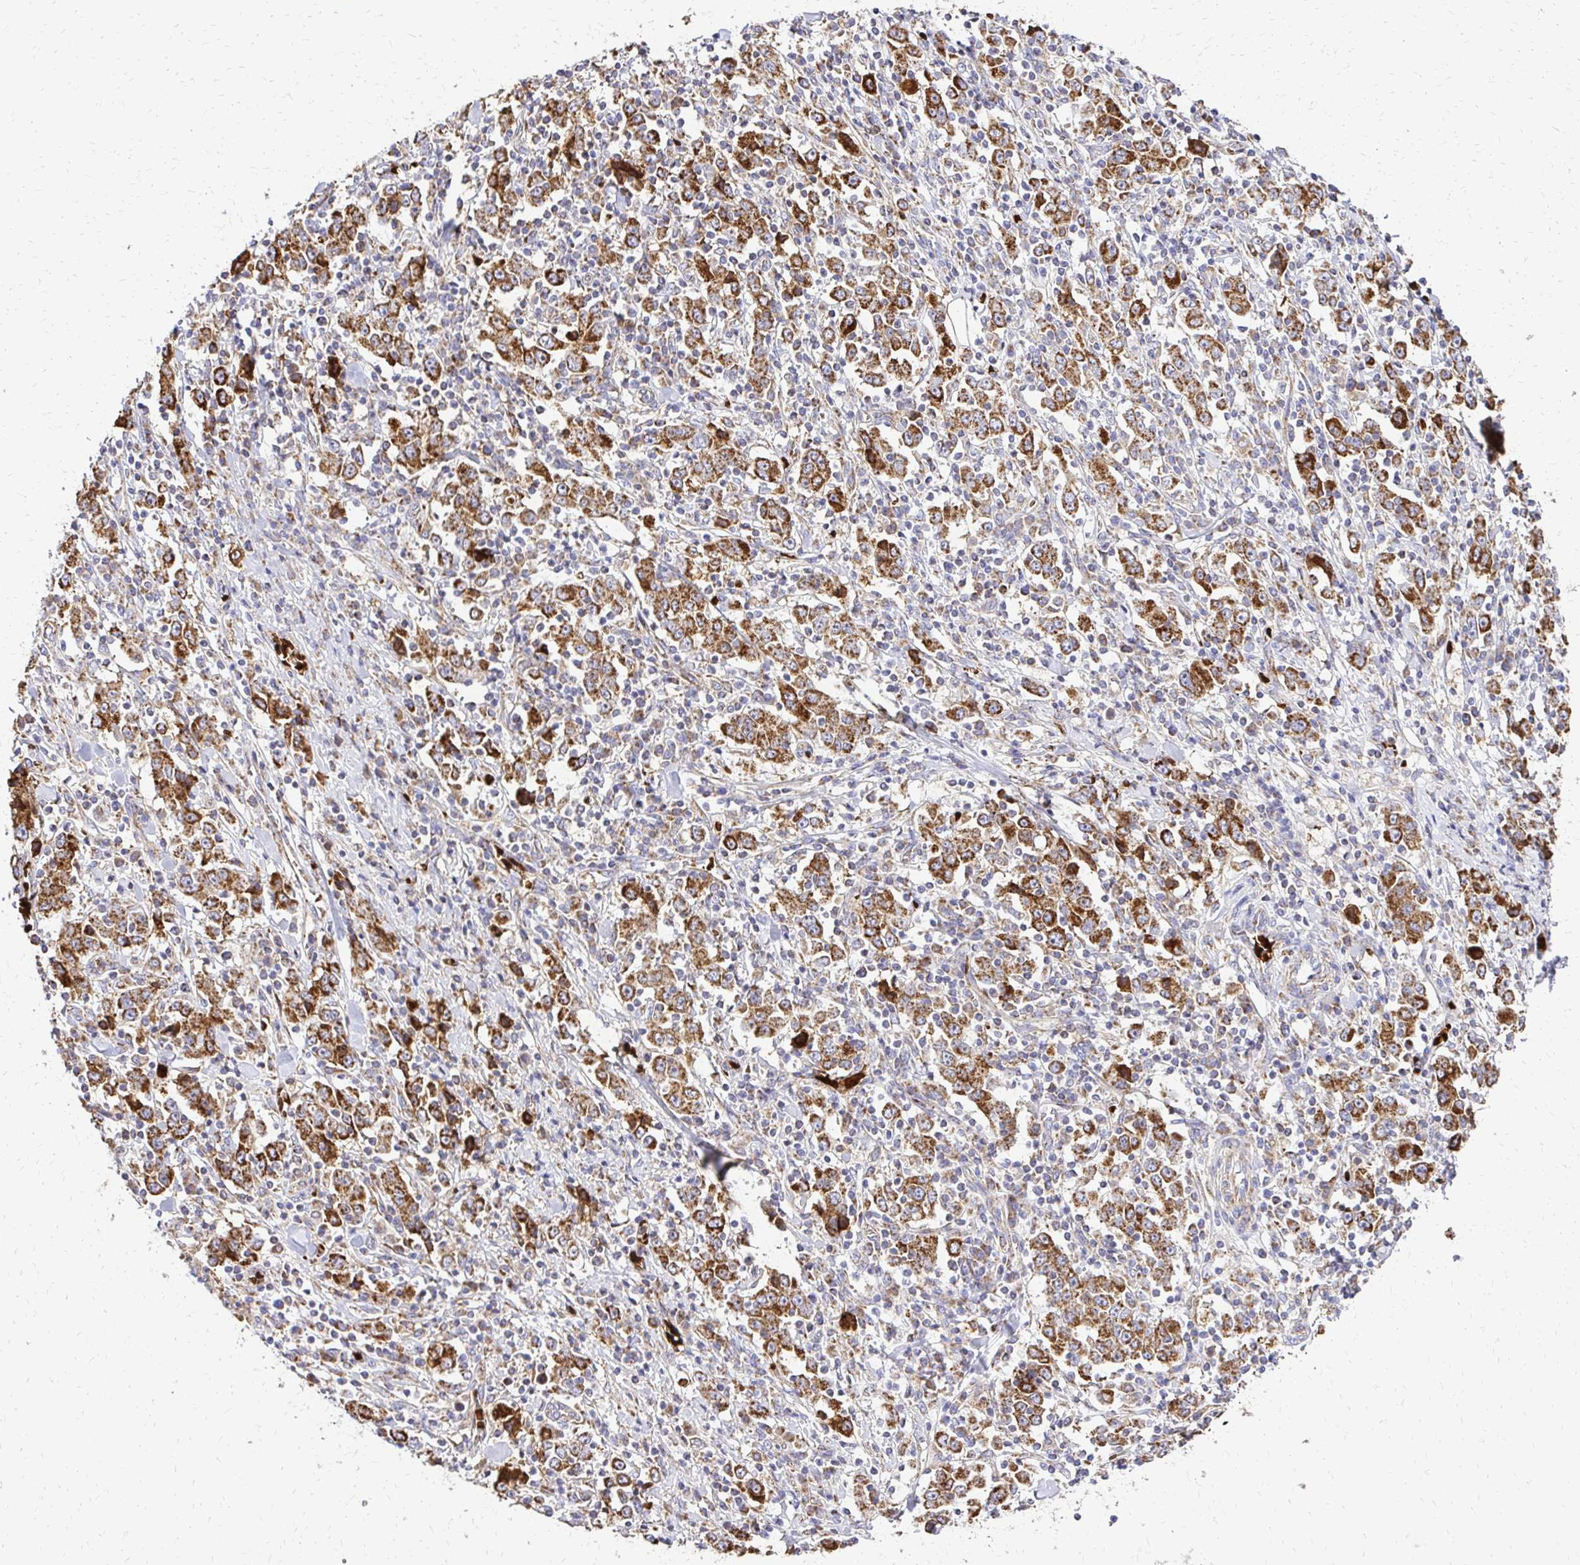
{"staining": {"intensity": "moderate", "quantity": ">75%", "location": "cytoplasmic/membranous"}, "tissue": "stomach cancer", "cell_type": "Tumor cells", "image_type": "cancer", "snomed": [{"axis": "morphology", "description": "Normal tissue, NOS"}, {"axis": "morphology", "description": "Adenocarcinoma, NOS"}, {"axis": "topography", "description": "Stomach, upper"}, {"axis": "topography", "description": "Stomach"}], "caption": "The histopathology image demonstrates immunohistochemical staining of stomach cancer (adenocarcinoma). There is moderate cytoplasmic/membranous staining is present in approximately >75% of tumor cells. (Brightfield microscopy of DAB IHC at high magnification).", "gene": "MRPL13", "patient": {"sex": "male", "age": 59}}